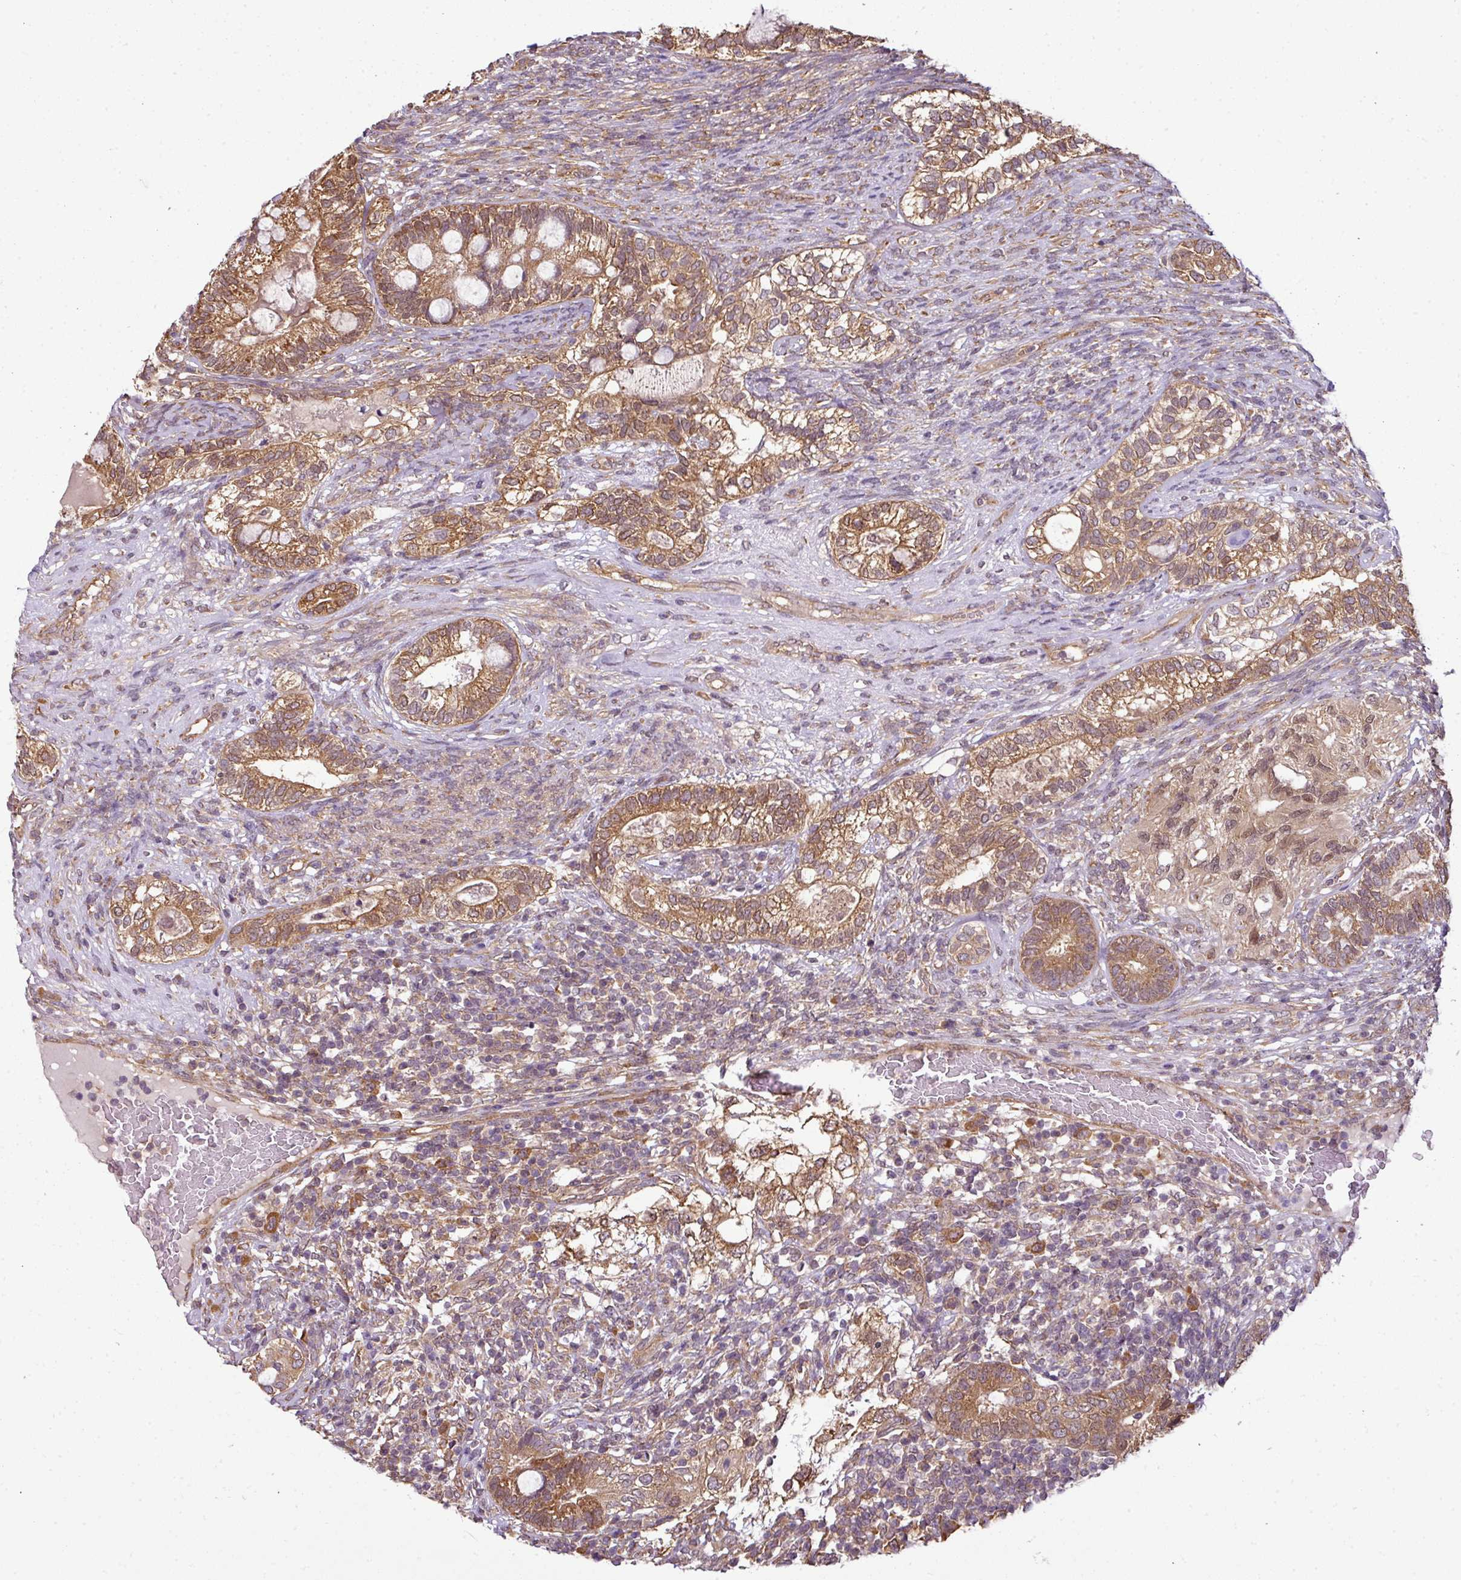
{"staining": {"intensity": "moderate", "quantity": ">75%", "location": "cytoplasmic/membranous"}, "tissue": "testis cancer", "cell_type": "Tumor cells", "image_type": "cancer", "snomed": [{"axis": "morphology", "description": "Seminoma, NOS"}, {"axis": "morphology", "description": "Carcinoma, Embryonal, NOS"}, {"axis": "topography", "description": "Testis"}], "caption": "This image shows immunohistochemistry (IHC) staining of human testis embryonal carcinoma, with medium moderate cytoplasmic/membranous staining in about >75% of tumor cells.", "gene": "RBM4B", "patient": {"sex": "male", "age": 41}}